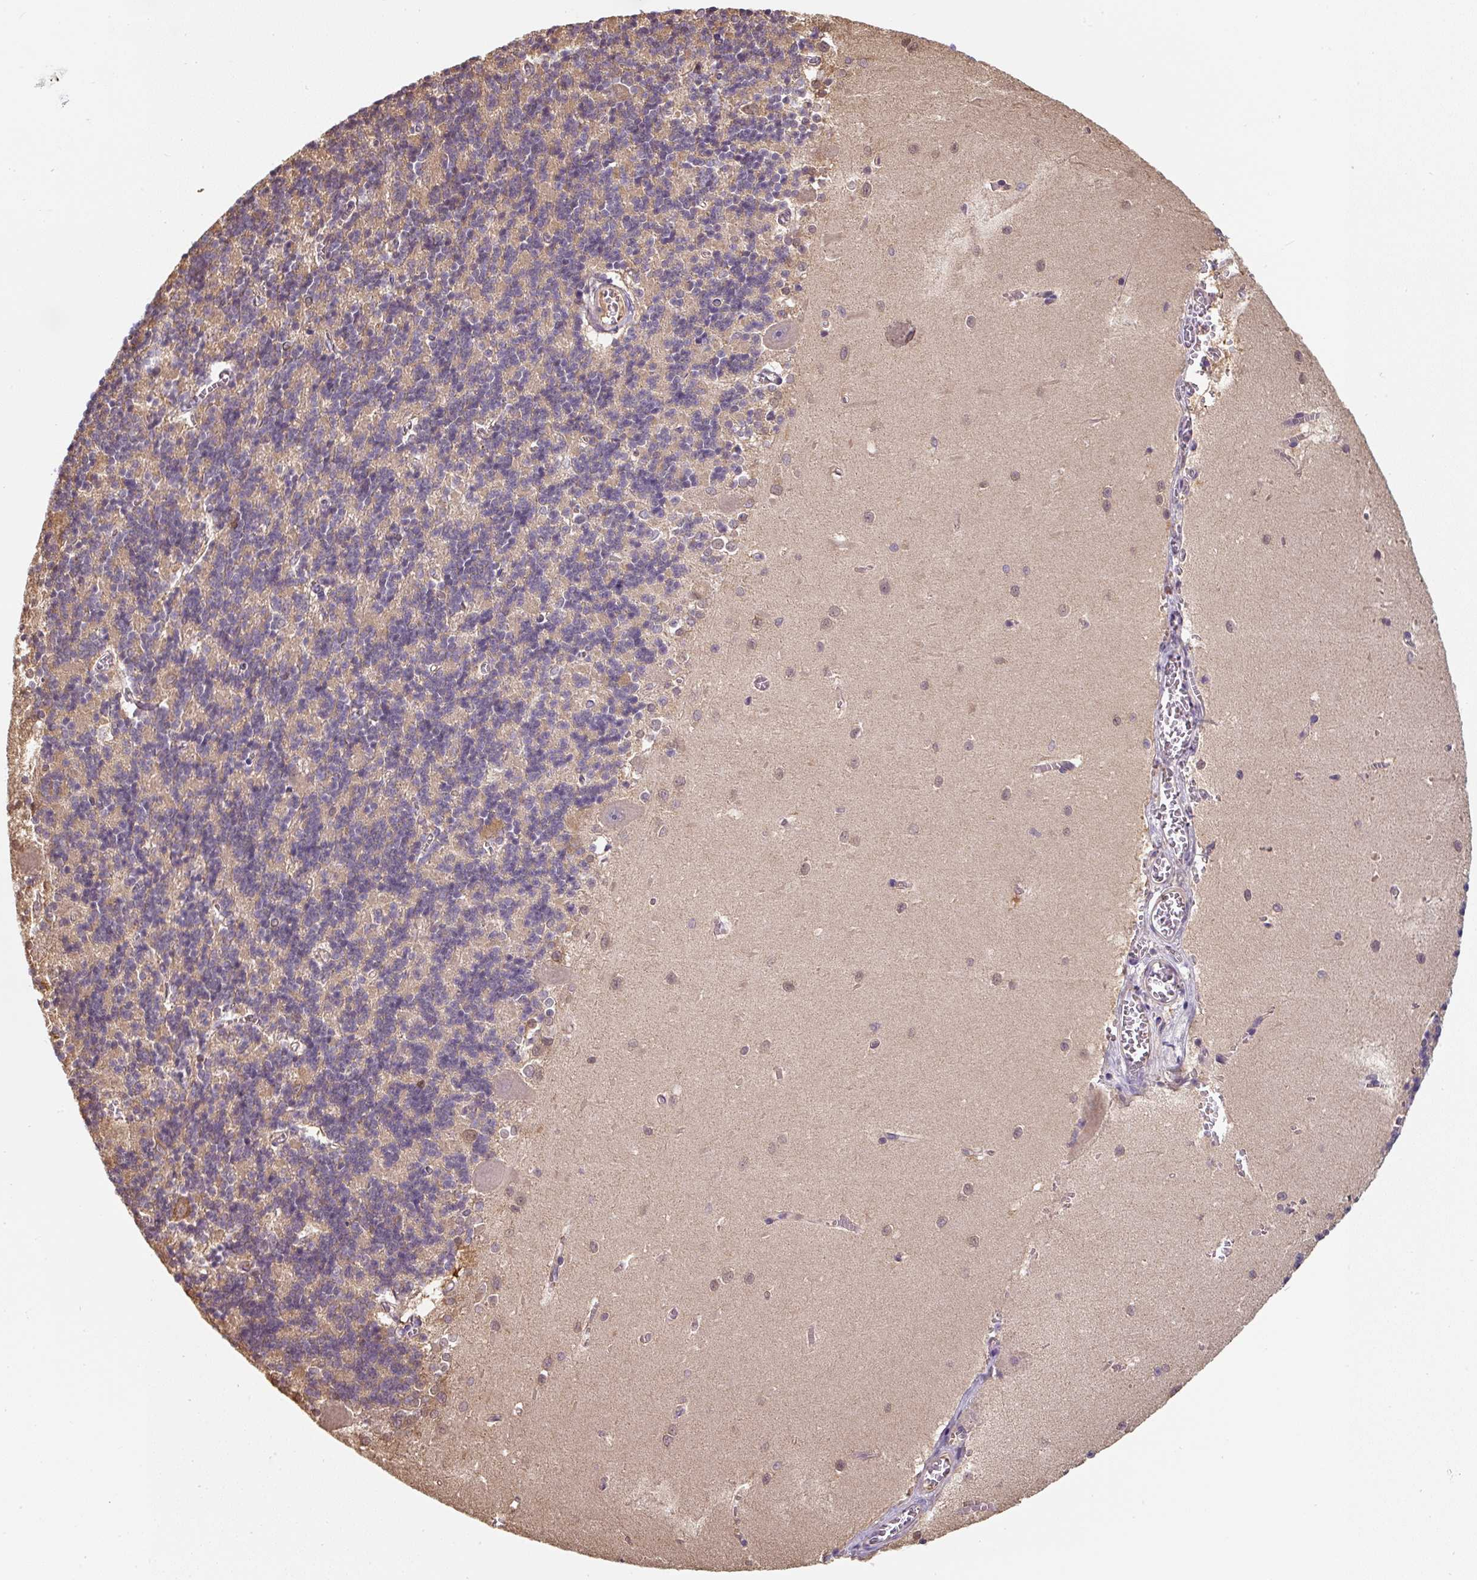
{"staining": {"intensity": "weak", "quantity": "25%-75%", "location": "cytoplasmic/membranous"}, "tissue": "cerebellum", "cell_type": "Cells in granular layer", "image_type": "normal", "snomed": [{"axis": "morphology", "description": "Normal tissue, NOS"}, {"axis": "topography", "description": "Cerebellum"}], "caption": "Immunohistochemistry (IHC) histopathology image of unremarkable cerebellum: cerebellum stained using IHC exhibits low levels of weak protein expression localized specifically in the cytoplasmic/membranous of cells in granular layer, appearing as a cytoplasmic/membranous brown color.", "gene": "ST13", "patient": {"sex": "male", "age": 37}}